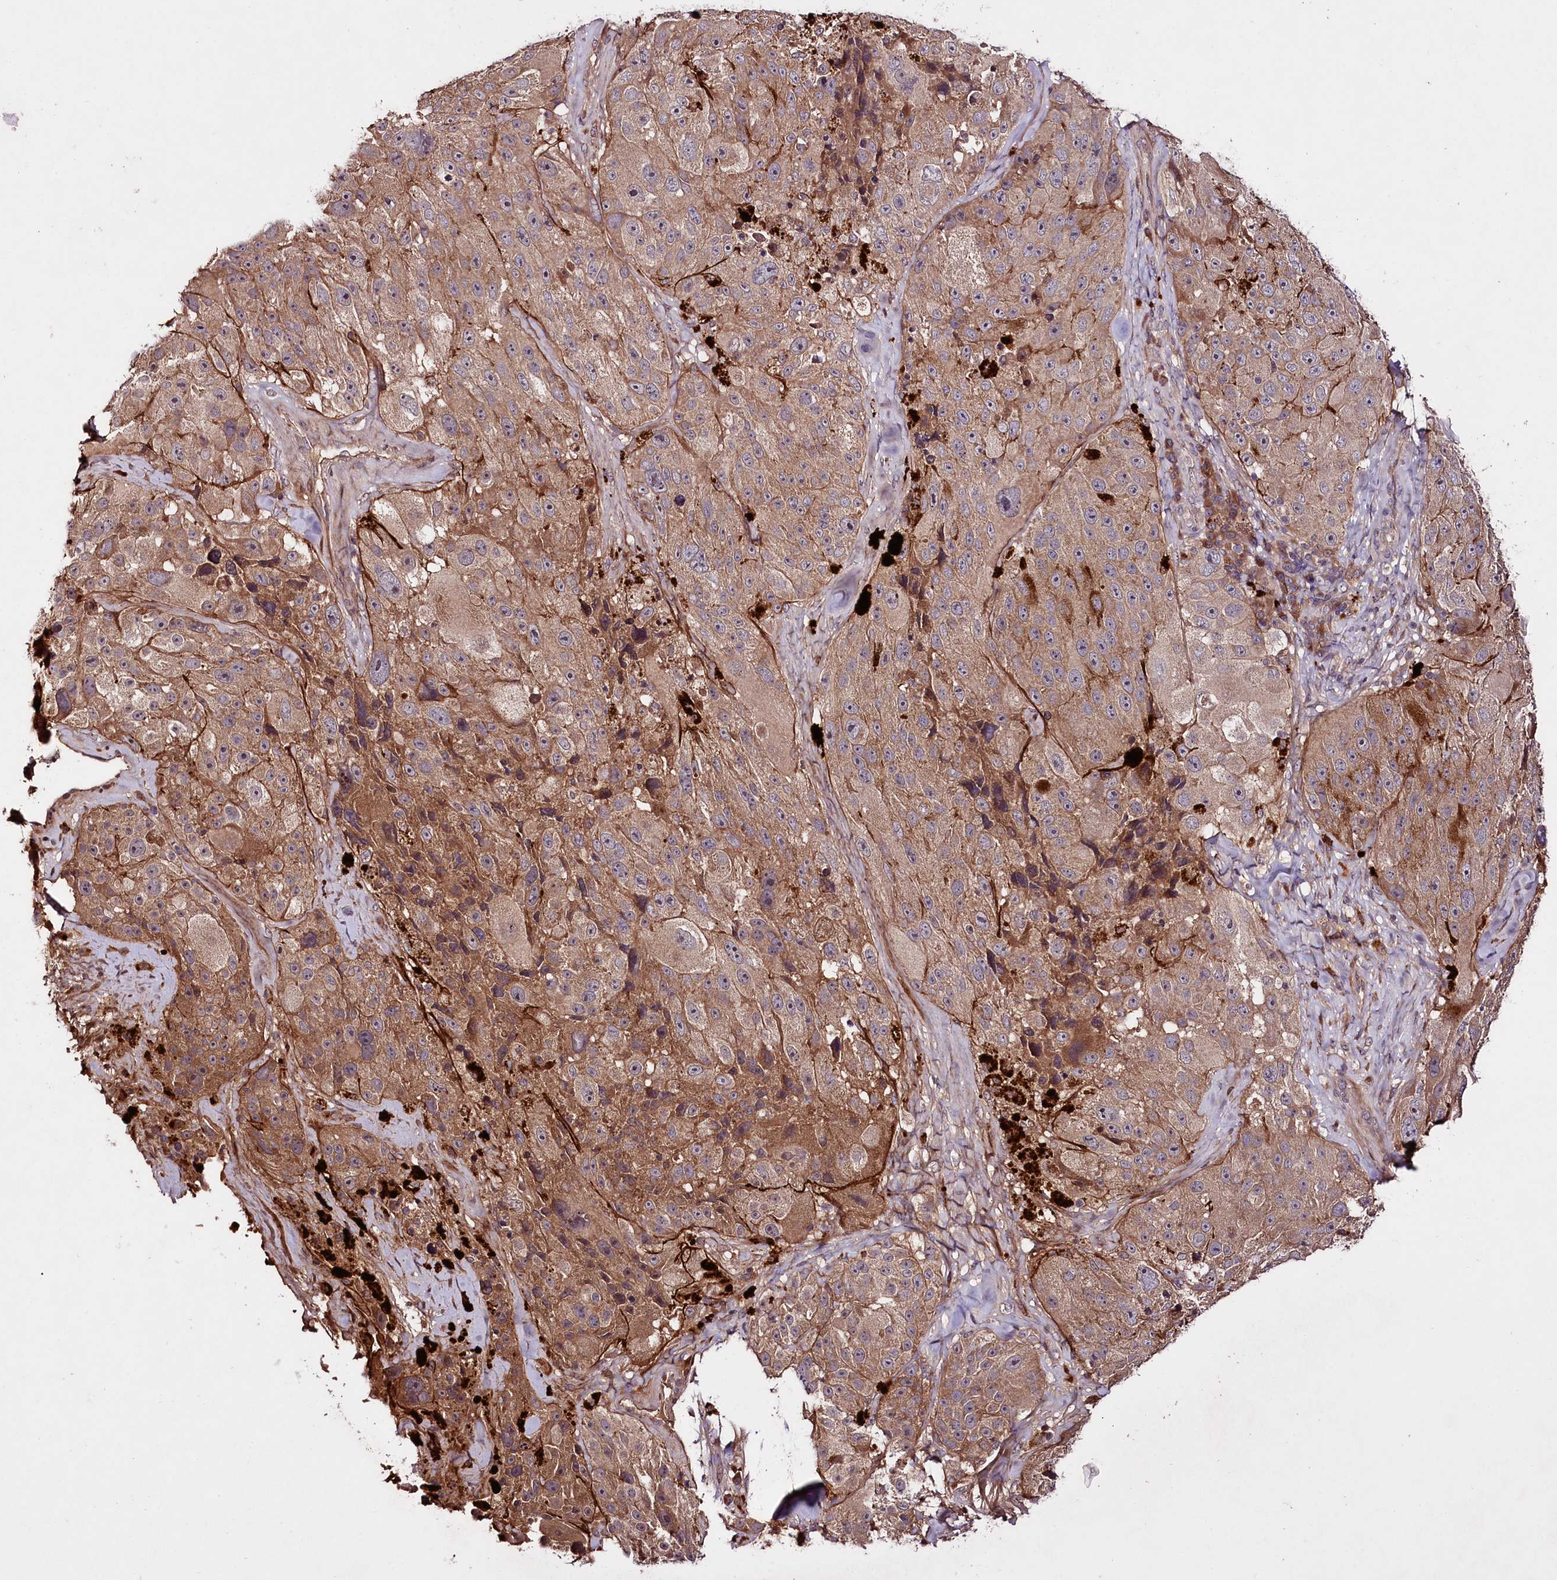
{"staining": {"intensity": "moderate", "quantity": ">75%", "location": "cytoplasmic/membranous"}, "tissue": "melanoma", "cell_type": "Tumor cells", "image_type": "cancer", "snomed": [{"axis": "morphology", "description": "Malignant melanoma, Metastatic site"}, {"axis": "topography", "description": "Lymph node"}], "caption": "Protein staining of malignant melanoma (metastatic site) tissue shows moderate cytoplasmic/membranous expression in about >75% of tumor cells. (DAB (3,3'-diaminobenzidine) IHC with brightfield microscopy, high magnification).", "gene": "TNPO3", "patient": {"sex": "male", "age": 62}}